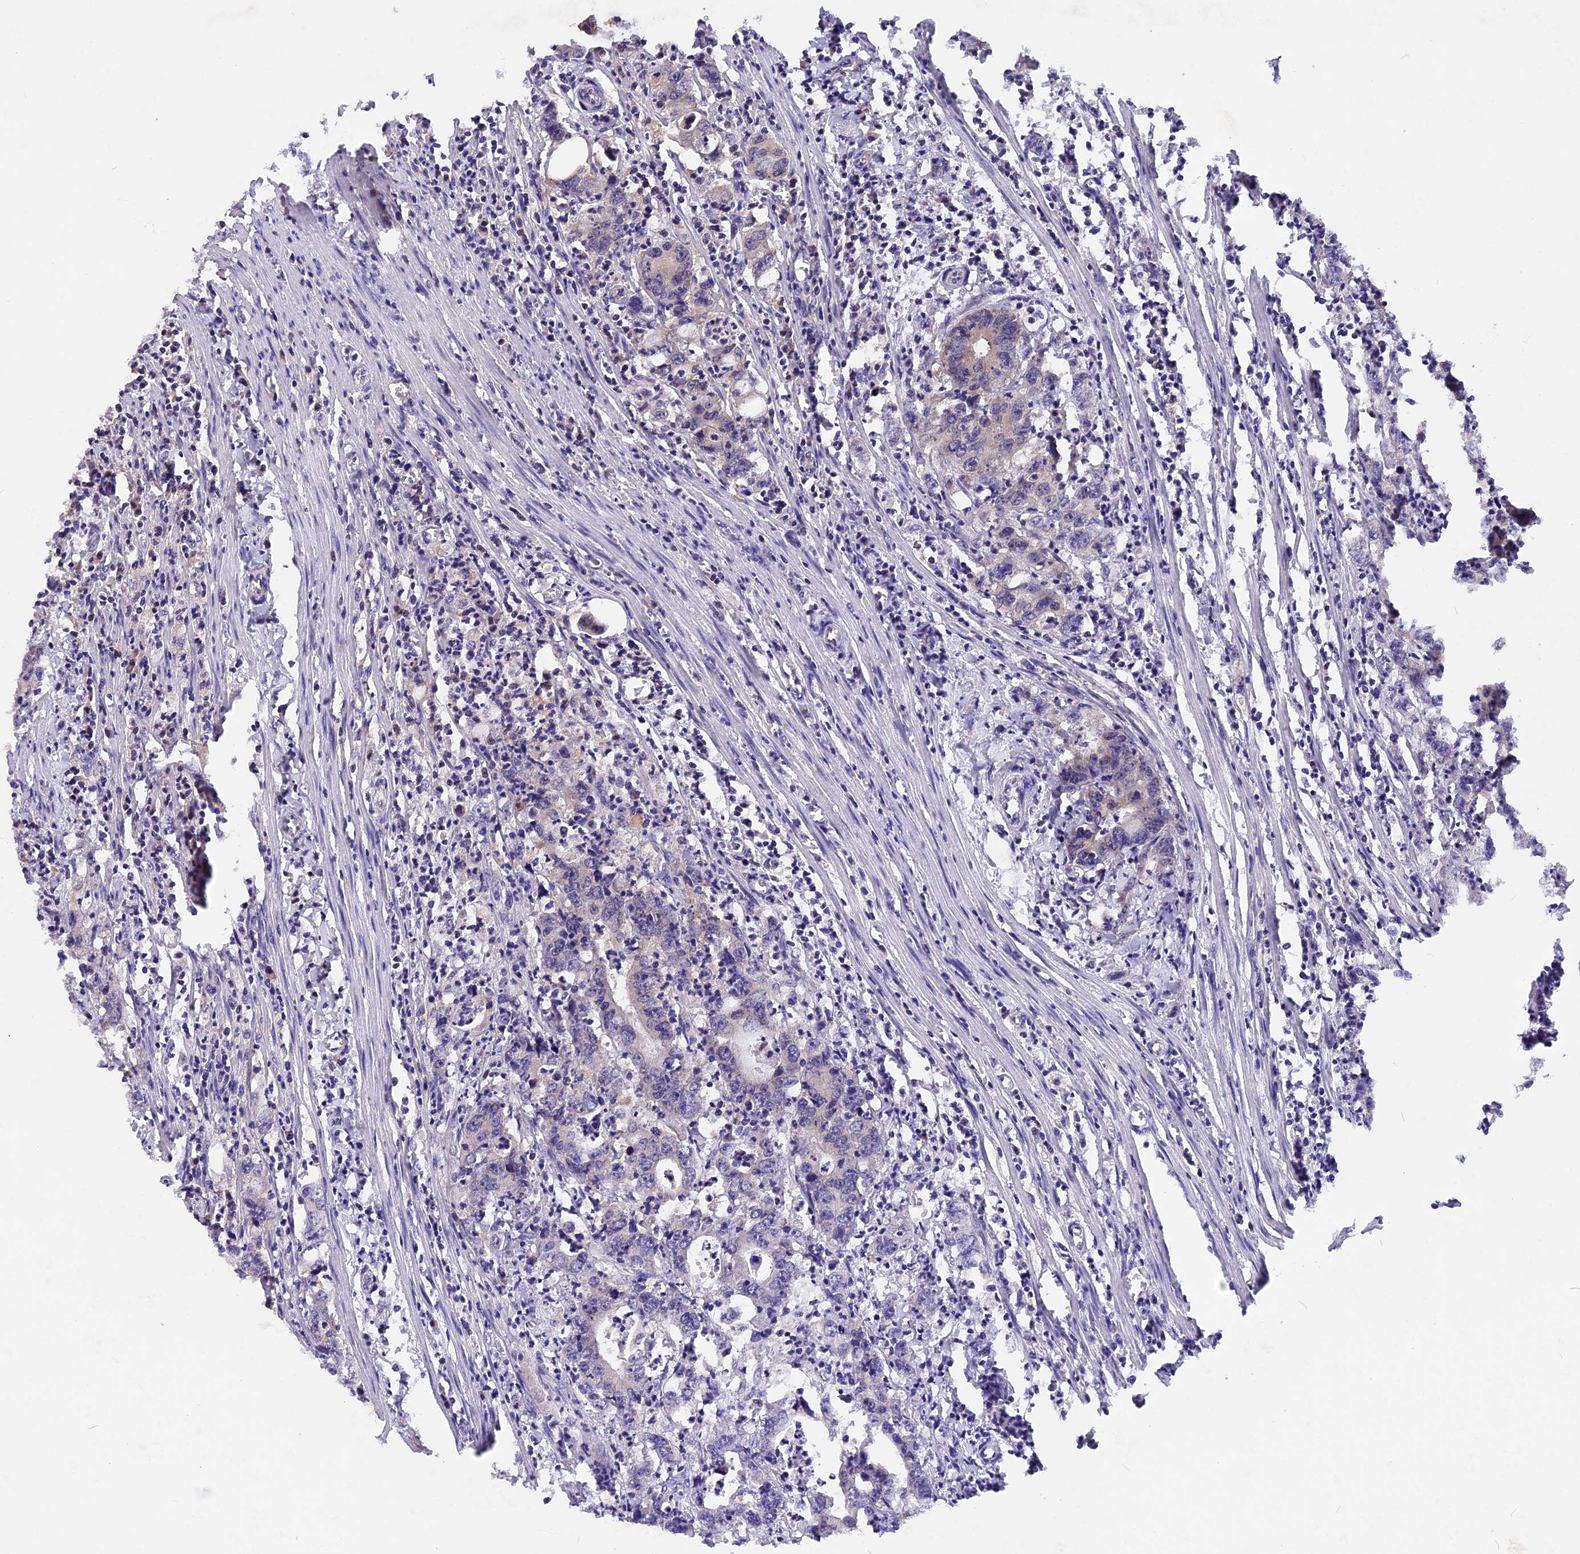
{"staining": {"intensity": "weak", "quantity": "<25%", "location": "cytoplasmic/membranous"}, "tissue": "colorectal cancer", "cell_type": "Tumor cells", "image_type": "cancer", "snomed": [{"axis": "morphology", "description": "Adenocarcinoma, NOS"}, {"axis": "topography", "description": "Colon"}], "caption": "Immunohistochemical staining of human colorectal cancer reveals no significant positivity in tumor cells.", "gene": "MARK4", "patient": {"sex": "female", "age": 75}}